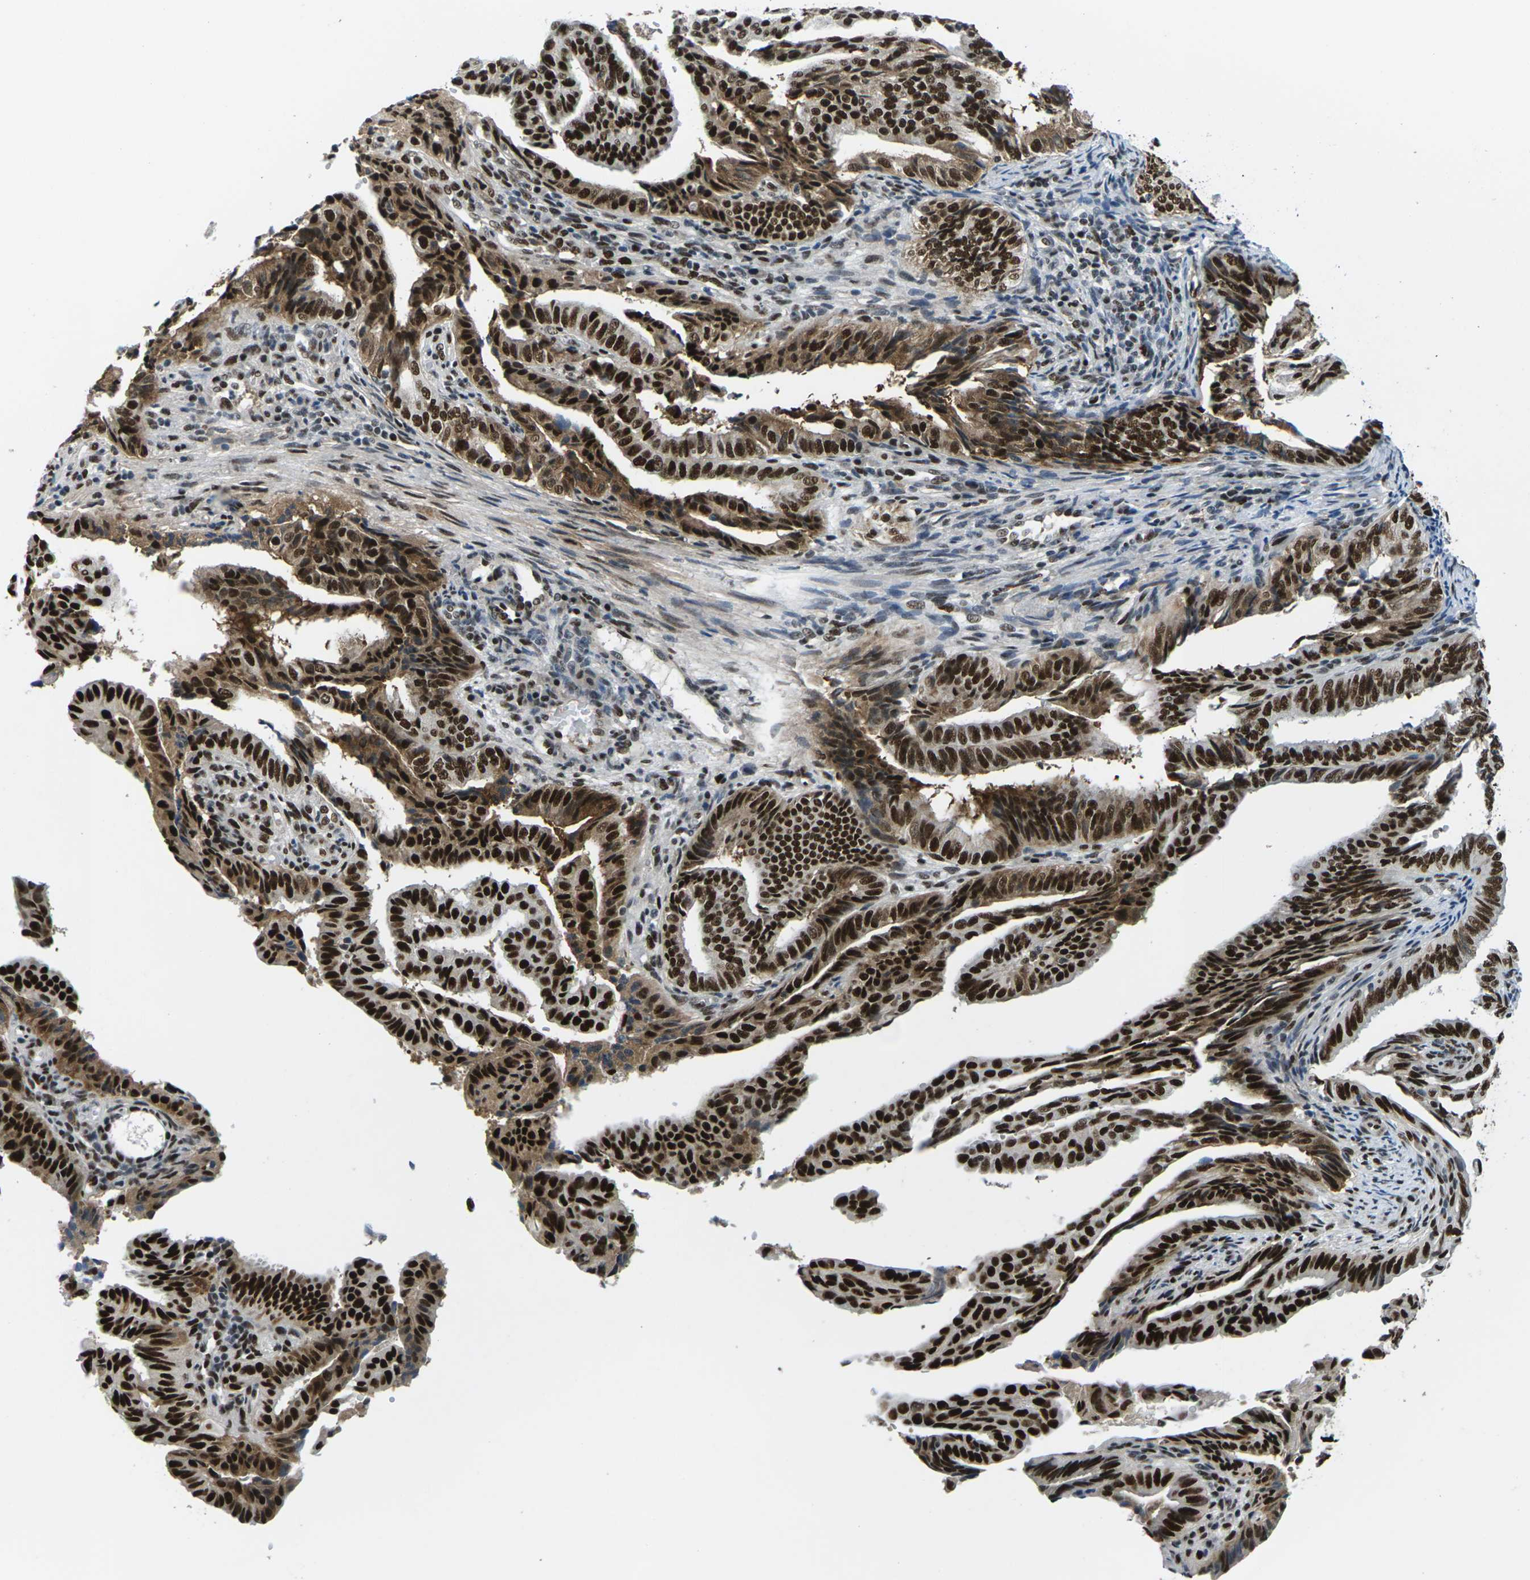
{"staining": {"intensity": "strong", "quantity": ">75%", "location": "nuclear"}, "tissue": "endometrial cancer", "cell_type": "Tumor cells", "image_type": "cancer", "snomed": [{"axis": "morphology", "description": "Adenocarcinoma, NOS"}, {"axis": "topography", "description": "Endometrium"}], "caption": "Strong nuclear positivity is identified in approximately >75% of tumor cells in adenocarcinoma (endometrial).", "gene": "PSME3", "patient": {"sex": "female", "age": 58}}